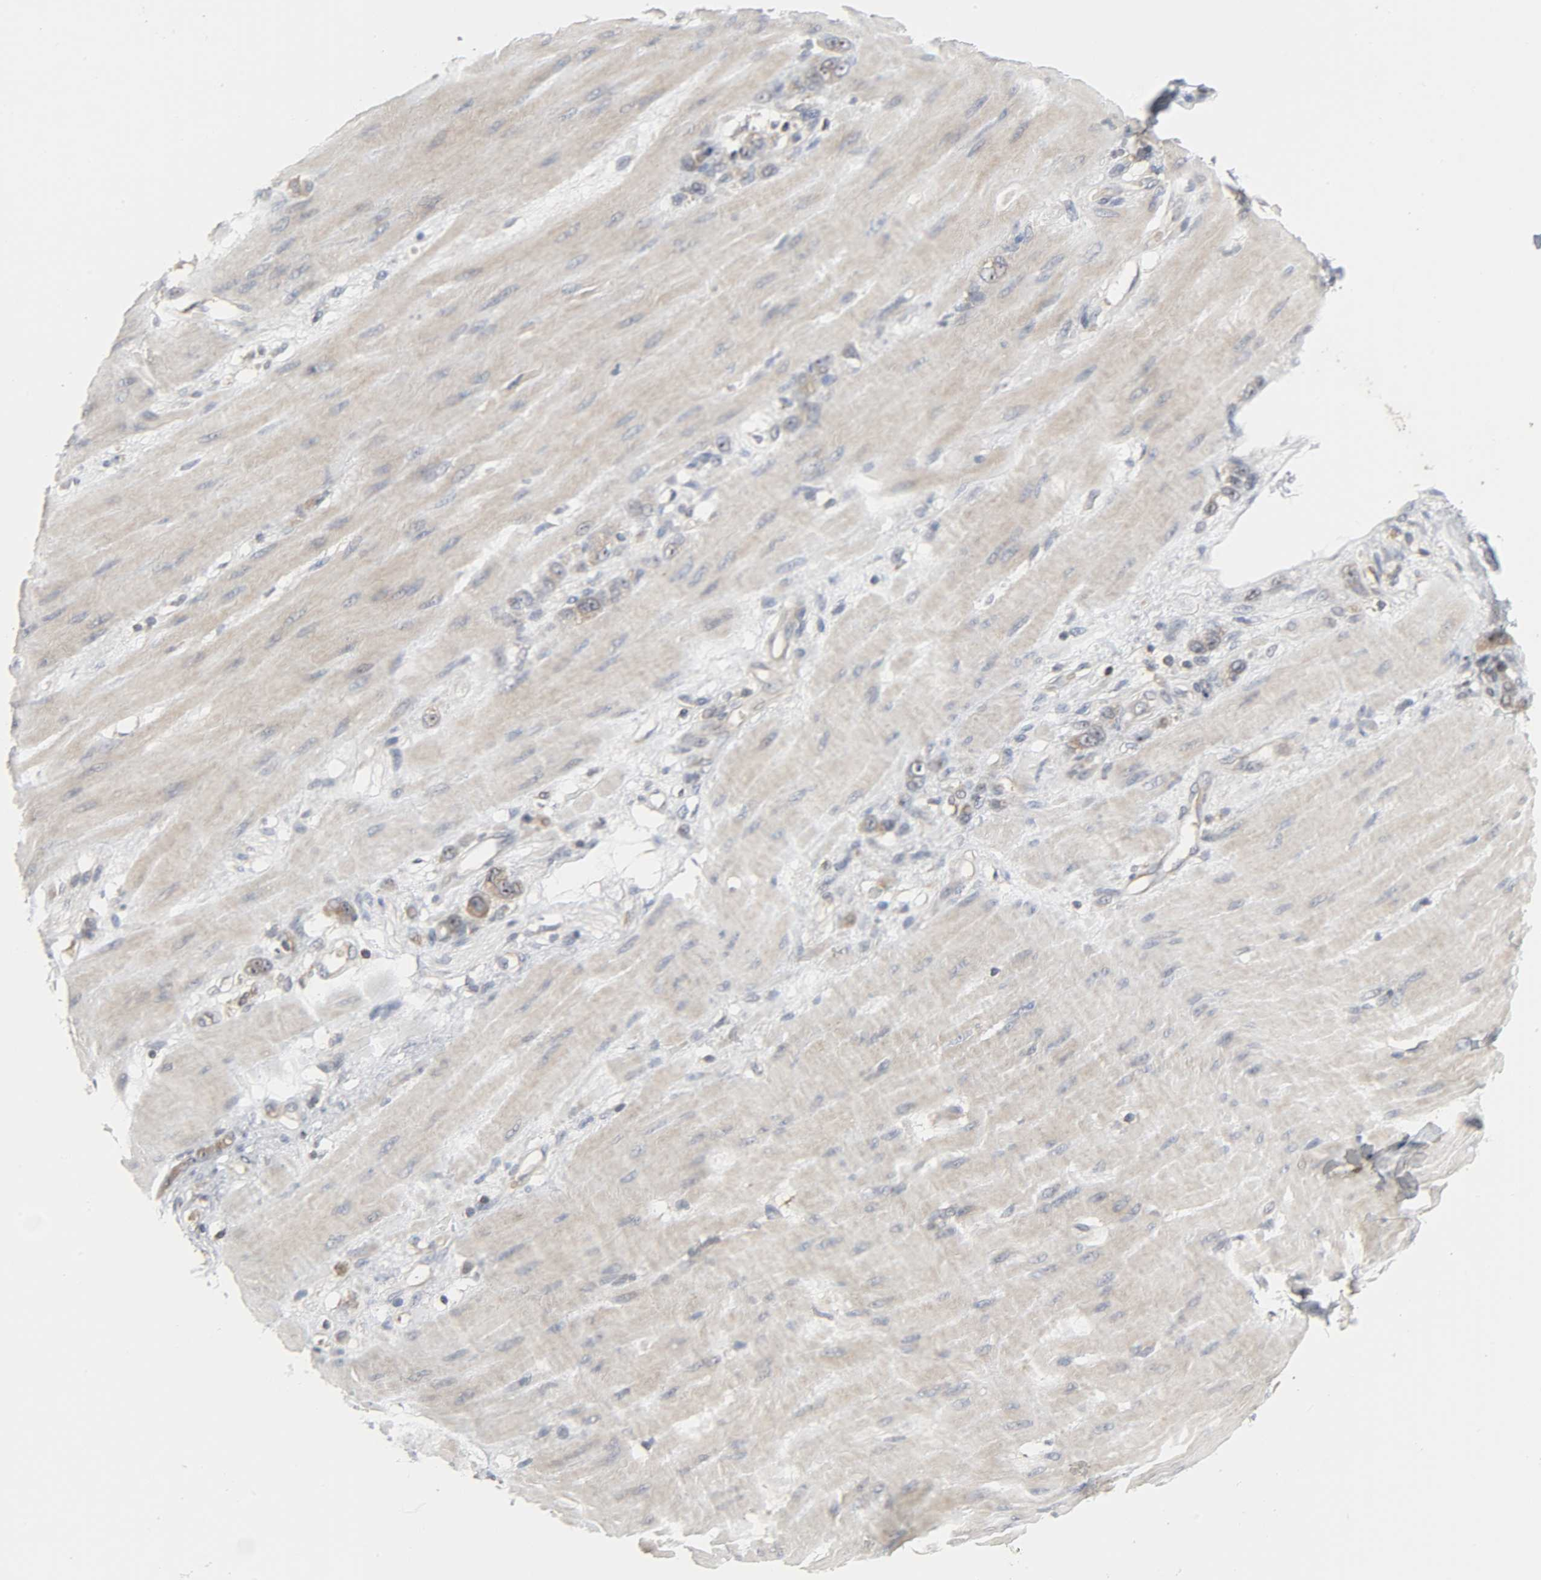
{"staining": {"intensity": "moderate", "quantity": ">75%", "location": "cytoplasmic/membranous,nuclear"}, "tissue": "stomach cancer", "cell_type": "Tumor cells", "image_type": "cancer", "snomed": [{"axis": "morphology", "description": "Adenocarcinoma, NOS"}, {"axis": "topography", "description": "Stomach"}], "caption": "A brown stain labels moderate cytoplasmic/membranous and nuclear positivity of a protein in human adenocarcinoma (stomach) tumor cells.", "gene": "PLEKHA2", "patient": {"sex": "male", "age": 82}}